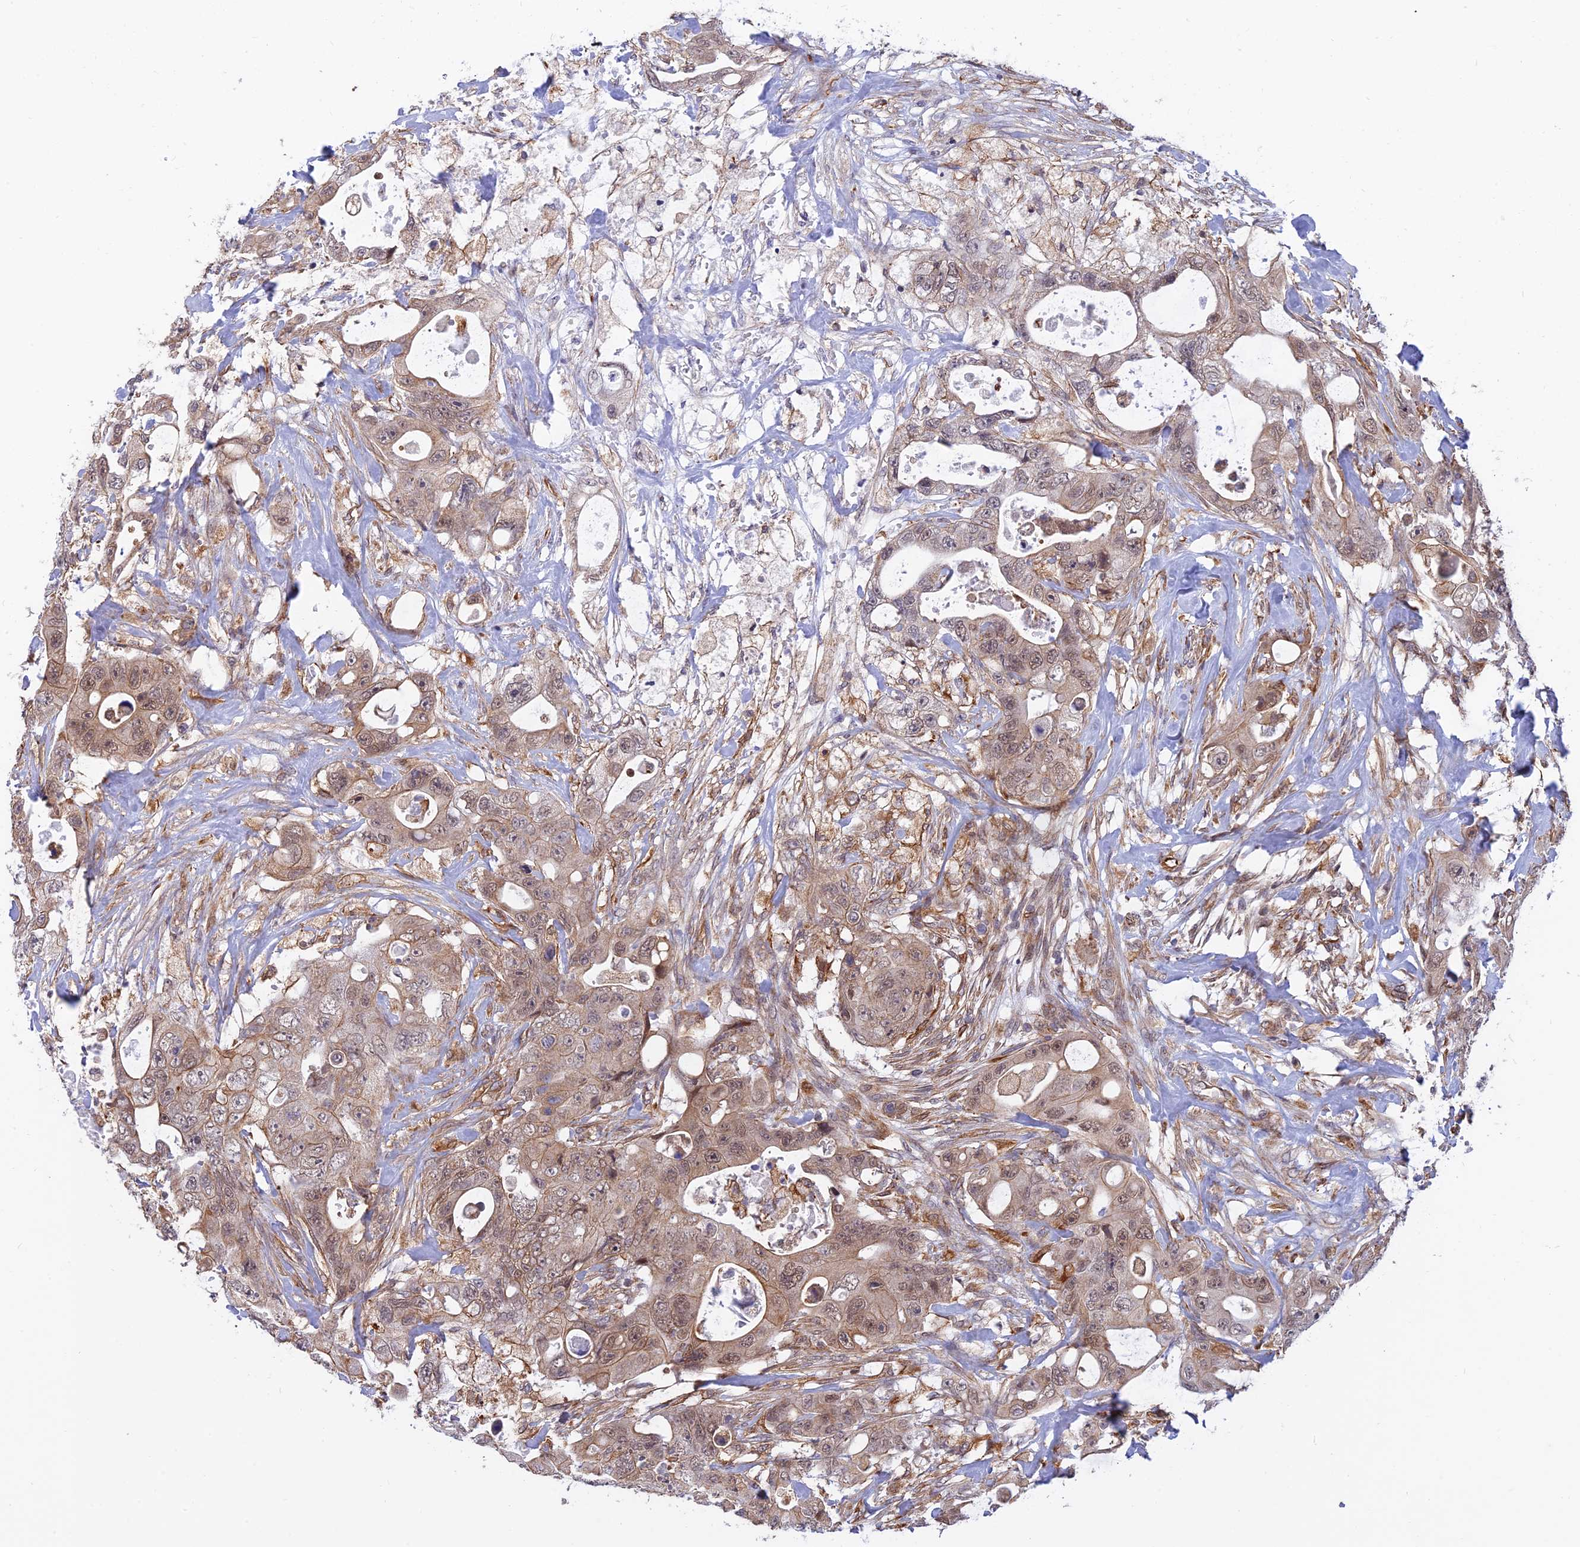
{"staining": {"intensity": "moderate", "quantity": ">75%", "location": "cytoplasmic/membranous,nuclear"}, "tissue": "colorectal cancer", "cell_type": "Tumor cells", "image_type": "cancer", "snomed": [{"axis": "morphology", "description": "Adenocarcinoma, NOS"}, {"axis": "topography", "description": "Colon"}], "caption": "This micrograph displays immunohistochemistry staining of colorectal cancer, with medium moderate cytoplasmic/membranous and nuclear staining in approximately >75% of tumor cells.", "gene": "PAGR1", "patient": {"sex": "female", "age": 46}}